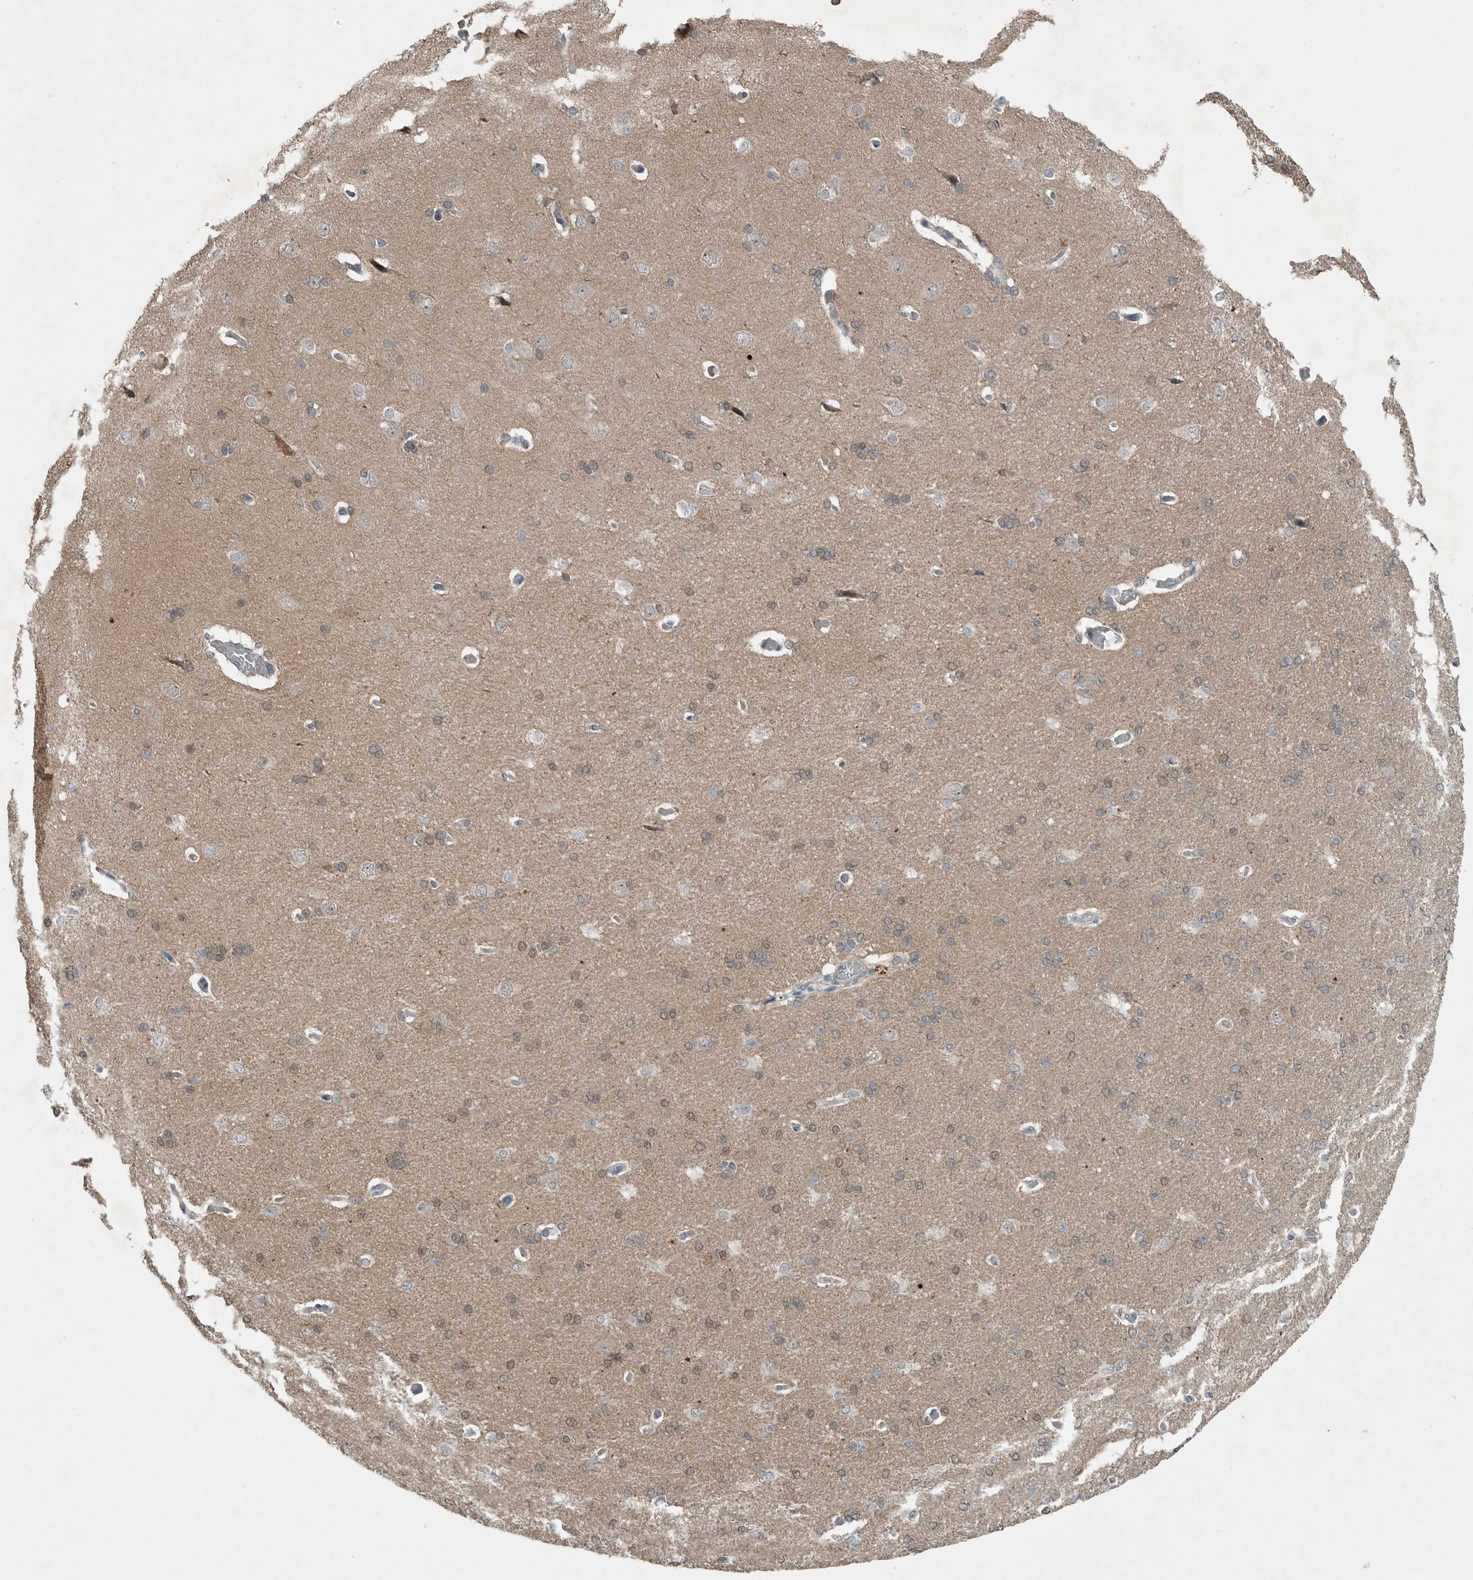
{"staining": {"intensity": "weak", "quantity": ">75%", "location": "cytoplasmic/membranous"}, "tissue": "cerebral cortex", "cell_type": "Endothelial cells", "image_type": "normal", "snomed": [{"axis": "morphology", "description": "Normal tissue, NOS"}, {"axis": "topography", "description": "Cerebral cortex"}], "caption": "IHC image of benign cerebral cortex stained for a protein (brown), which displays low levels of weak cytoplasmic/membranous expression in about >75% of endothelial cells.", "gene": "MFAP3L", "patient": {"sex": "male", "age": 62}}